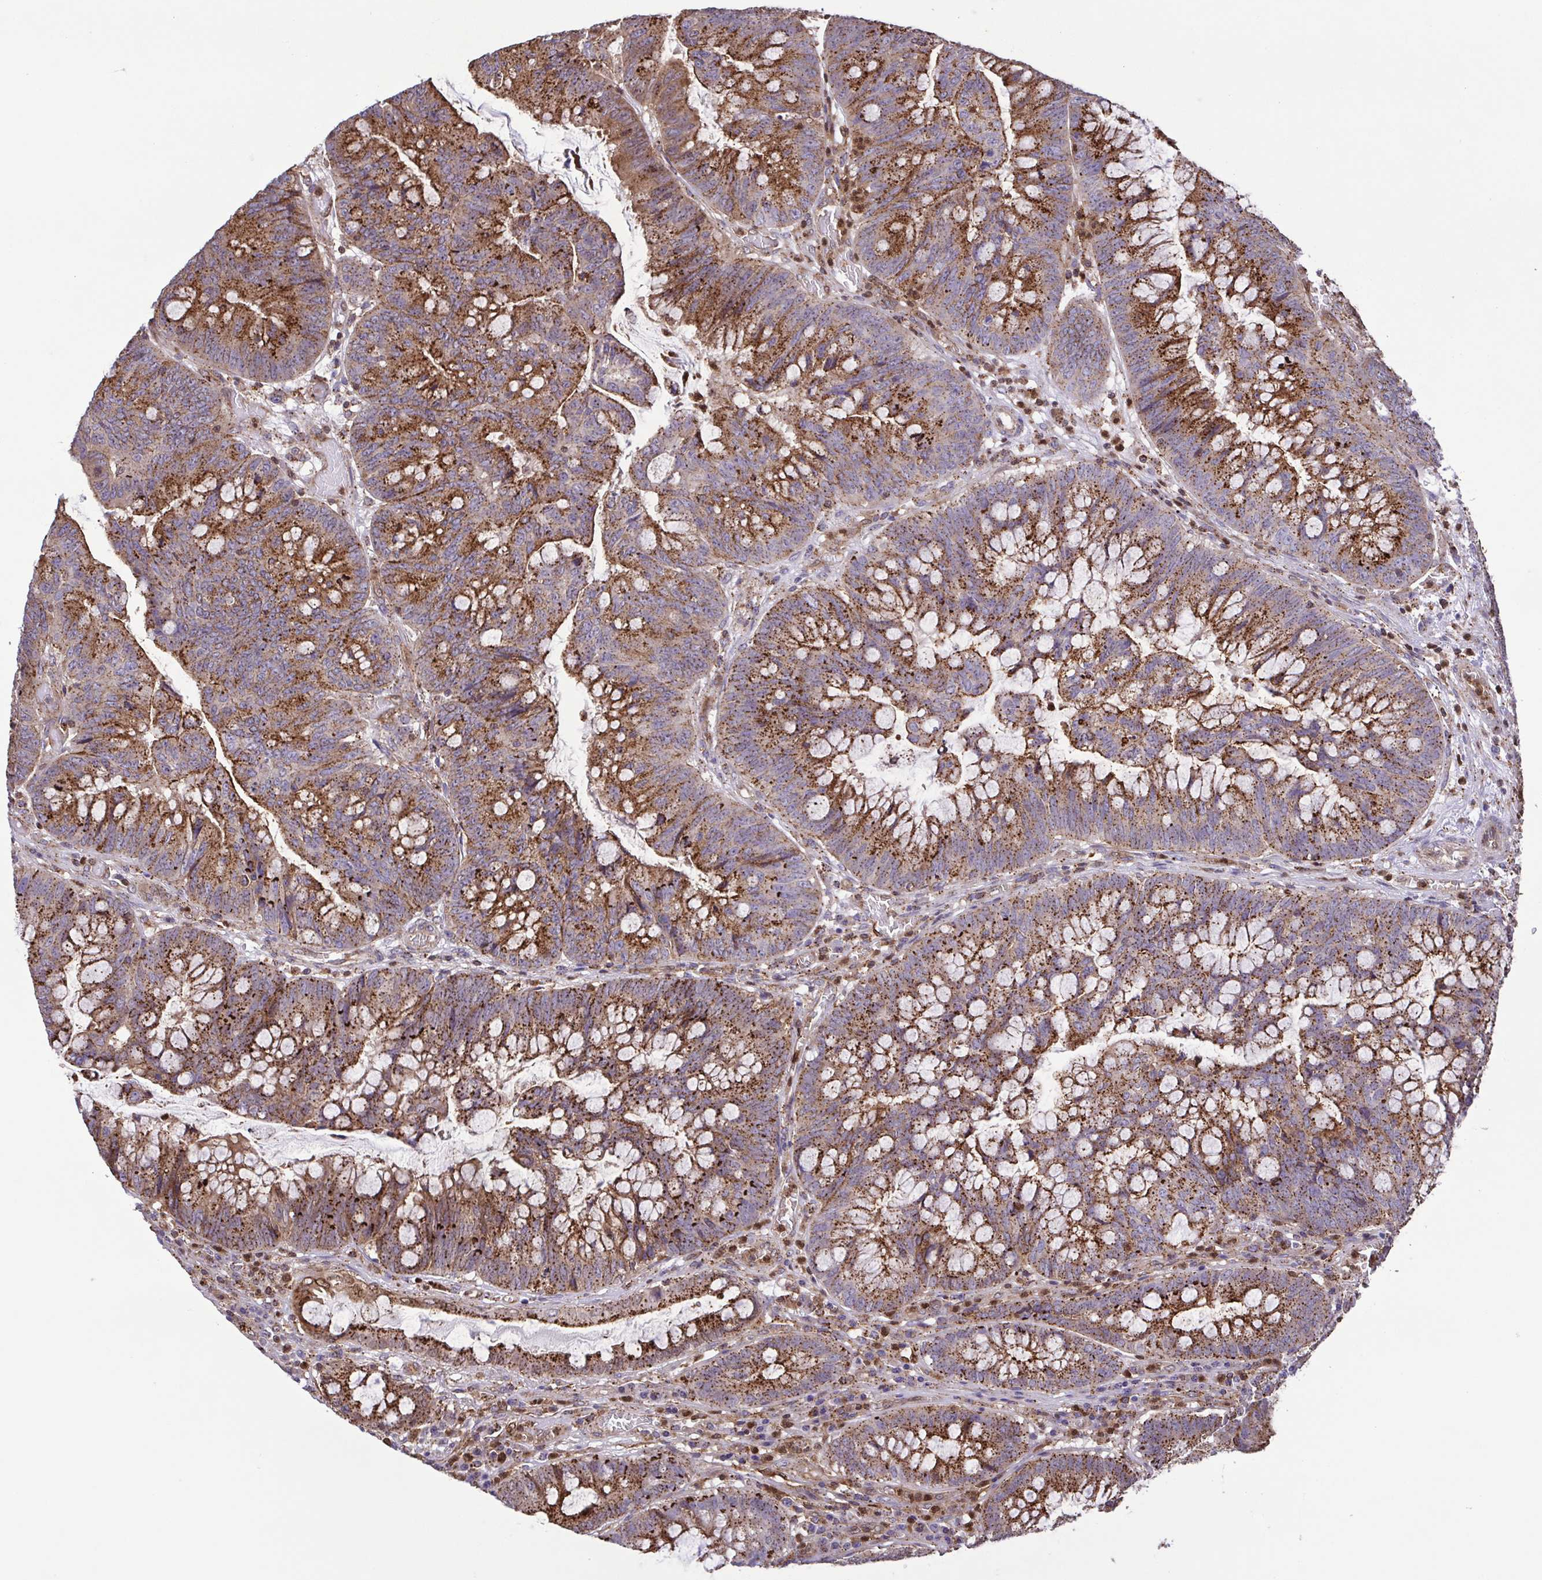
{"staining": {"intensity": "strong", "quantity": "25%-75%", "location": "cytoplasmic/membranous"}, "tissue": "colorectal cancer", "cell_type": "Tumor cells", "image_type": "cancer", "snomed": [{"axis": "morphology", "description": "Adenocarcinoma, NOS"}, {"axis": "topography", "description": "Colon"}], "caption": "Immunohistochemical staining of colorectal cancer (adenocarcinoma) shows high levels of strong cytoplasmic/membranous positivity in approximately 25%-75% of tumor cells.", "gene": "CHMP1B", "patient": {"sex": "male", "age": 62}}